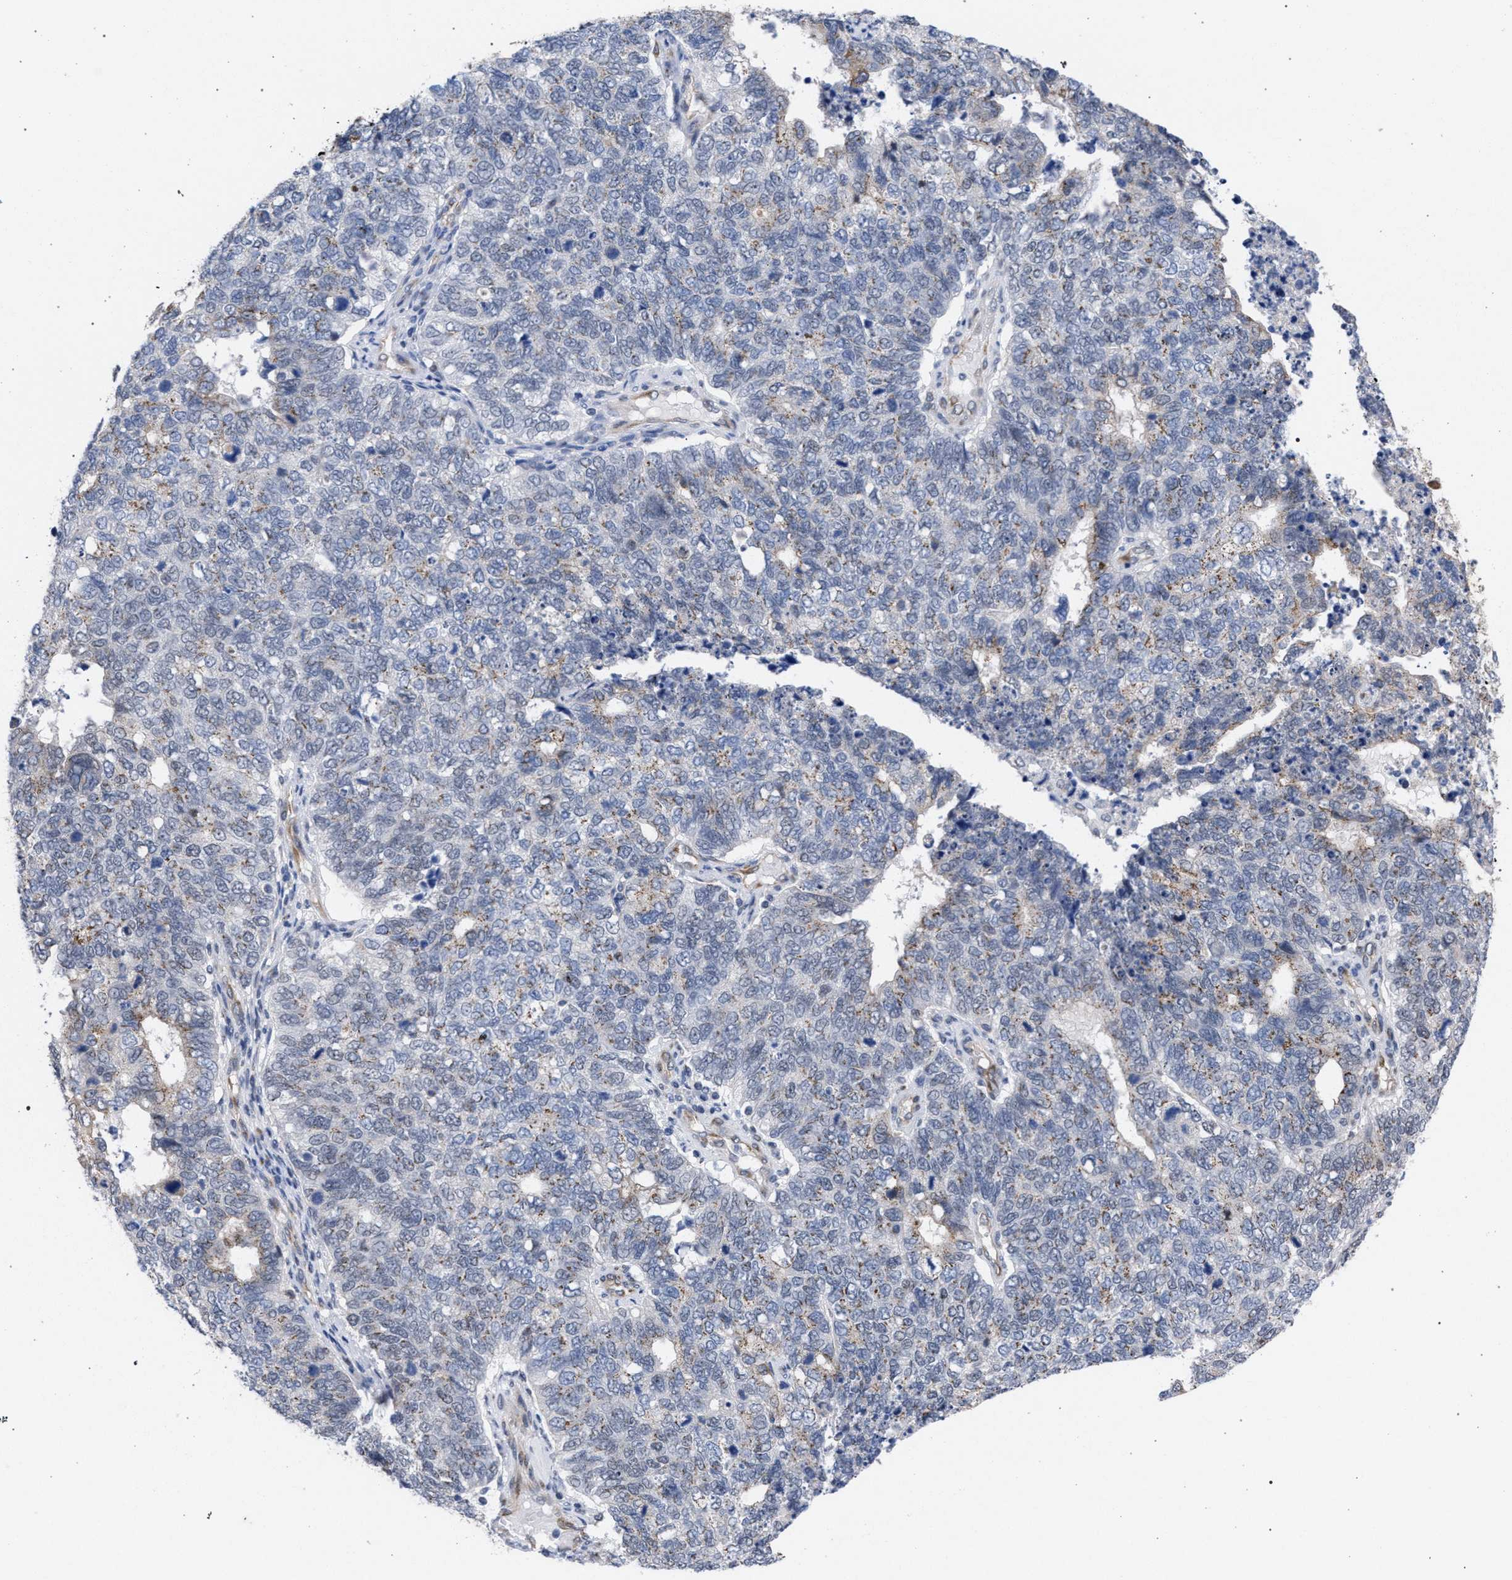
{"staining": {"intensity": "weak", "quantity": "25%-75%", "location": "cytoplasmic/membranous"}, "tissue": "cervical cancer", "cell_type": "Tumor cells", "image_type": "cancer", "snomed": [{"axis": "morphology", "description": "Squamous cell carcinoma, NOS"}, {"axis": "topography", "description": "Cervix"}], "caption": "Protein expression analysis of cervical squamous cell carcinoma demonstrates weak cytoplasmic/membranous staining in approximately 25%-75% of tumor cells.", "gene": "GOLGA2", "patient": {"sex": "female", "age": 63}}